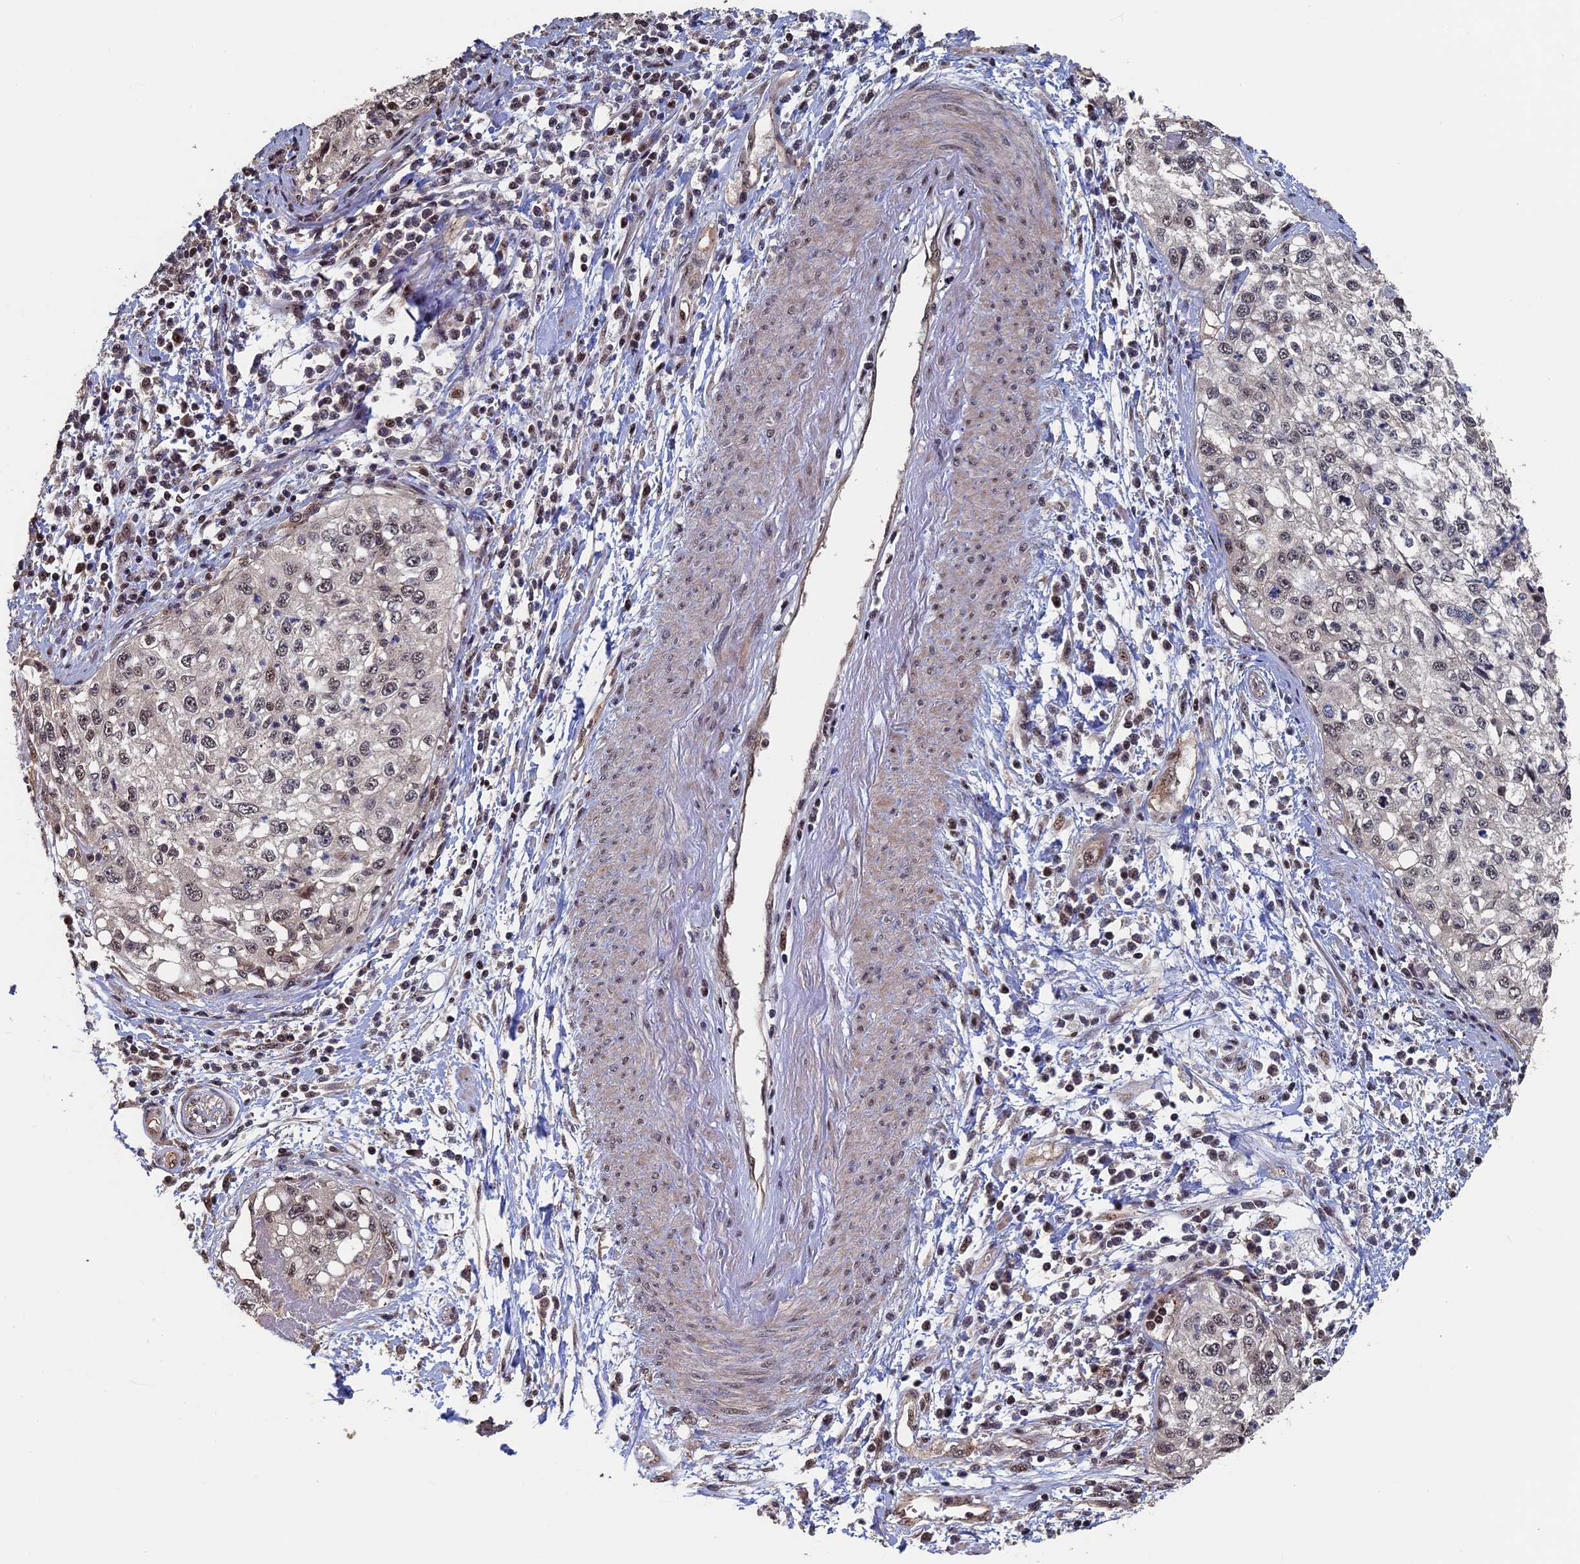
{"staining": {"intensity": "weak", "quantity": "25%-75%", "location": "nuclear"}, "tissue": "cervical cancer", "cell_type": "Tumor cells", "image_type": "cancer", "snomed": [{"axis": "morphology", "description": "Squamous cell carcinoma, NOS"}, {"axis": "topography", "description": "Cervix"}], "caption": "Brown immunohistochemical staining in cervical cancer displays weak nuclear expression in about 25%-75% of tumor cells.", "gene": "KIAA1328", "patient": {"sex": "female", "age": 57}}